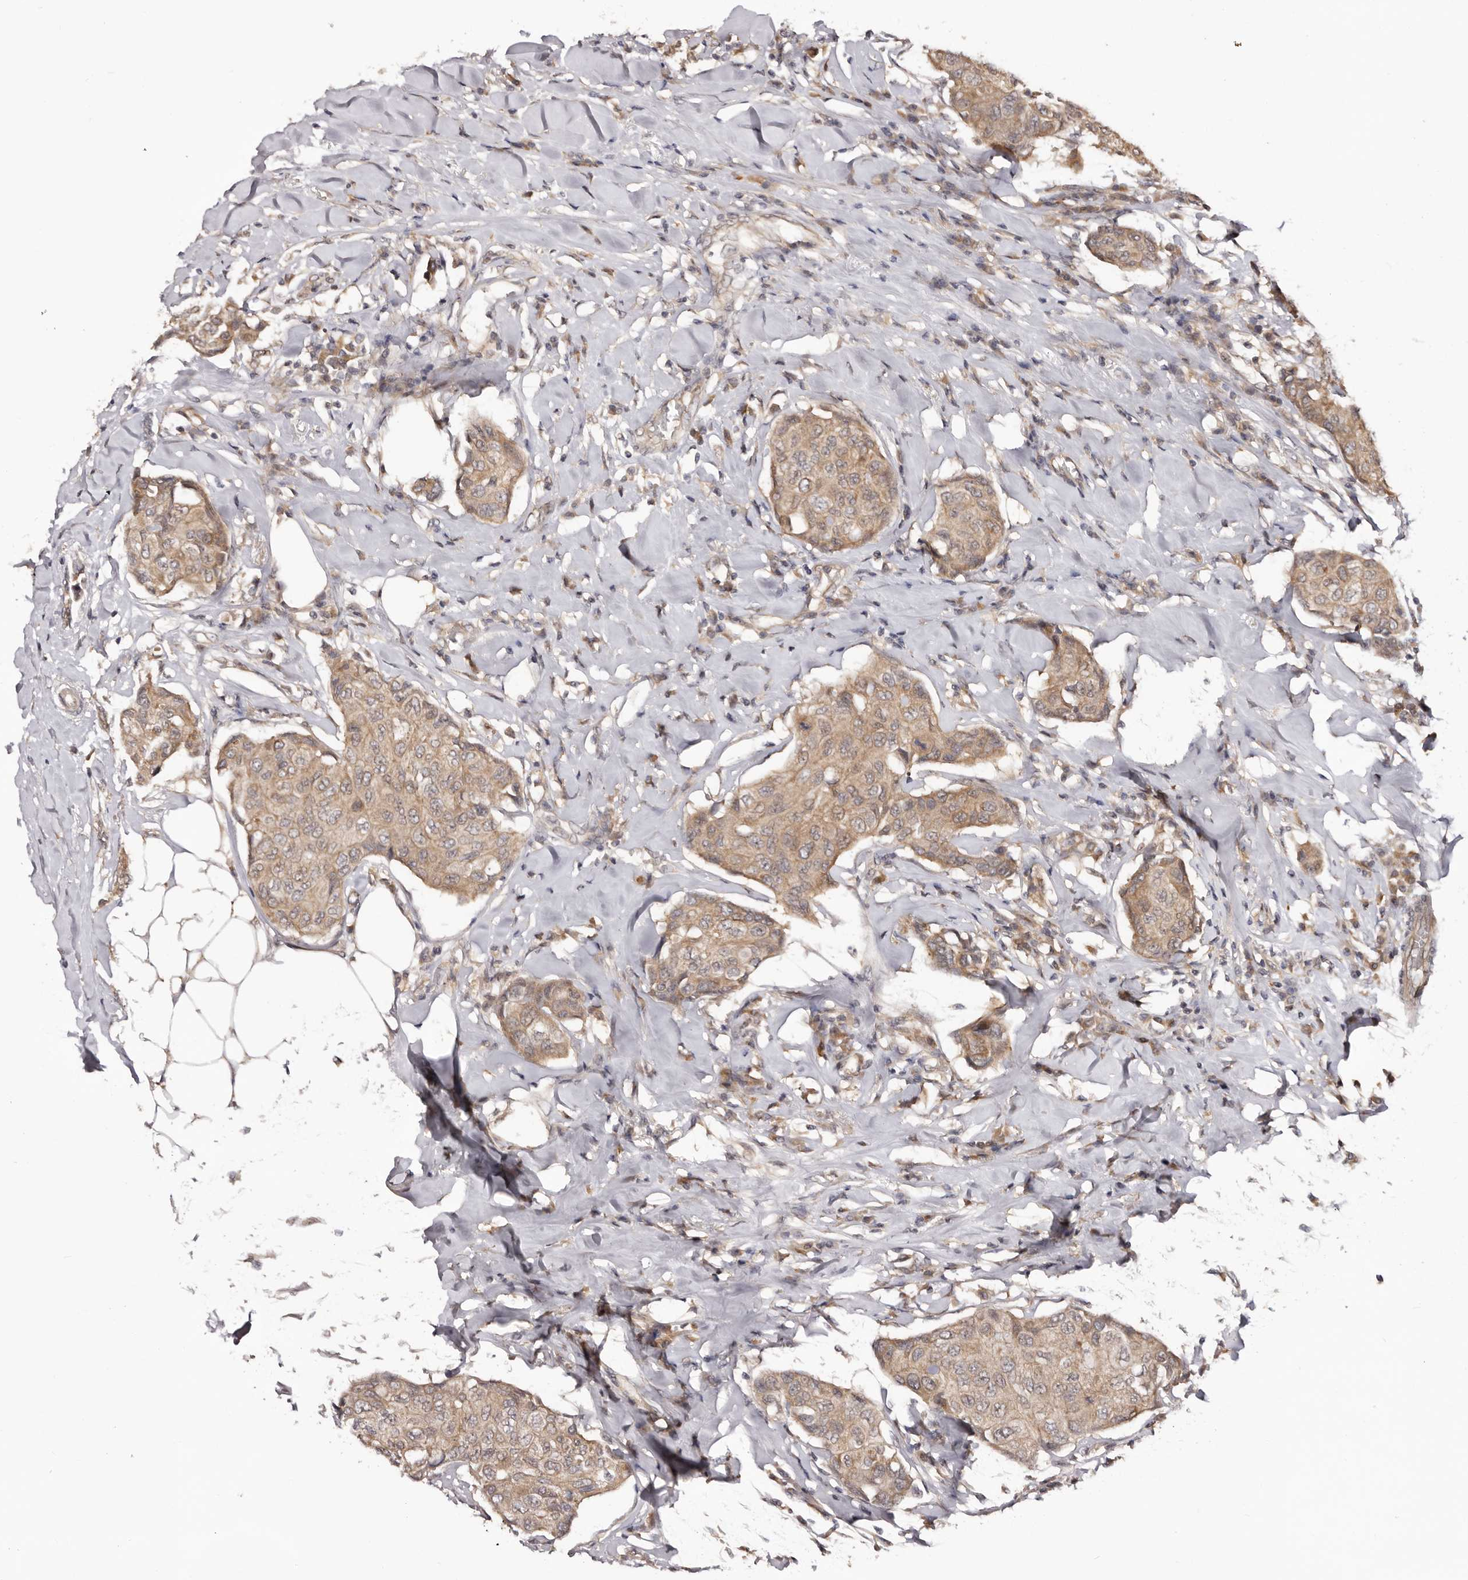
{"staining": {"intensity": "weak", "quantity": ">75%", "location": "cytoplasmic/membranous"}, "tissue": "breast cancer", "cell_type": "Tumor cells", "image_type": "cancer", "snomed": [{"axis": "morphology", "description": "Duct carcinoma"}, {"axis": "topography", "description": "Breast"}], "caption": "Weak cytoplasmic/membranous expression for a protein is present in about >75% of tumor cells of intraductal carcinoma (breast) using IHC.", "gene": "MDP1", "patient": {"sex": "female", "age": 80}}